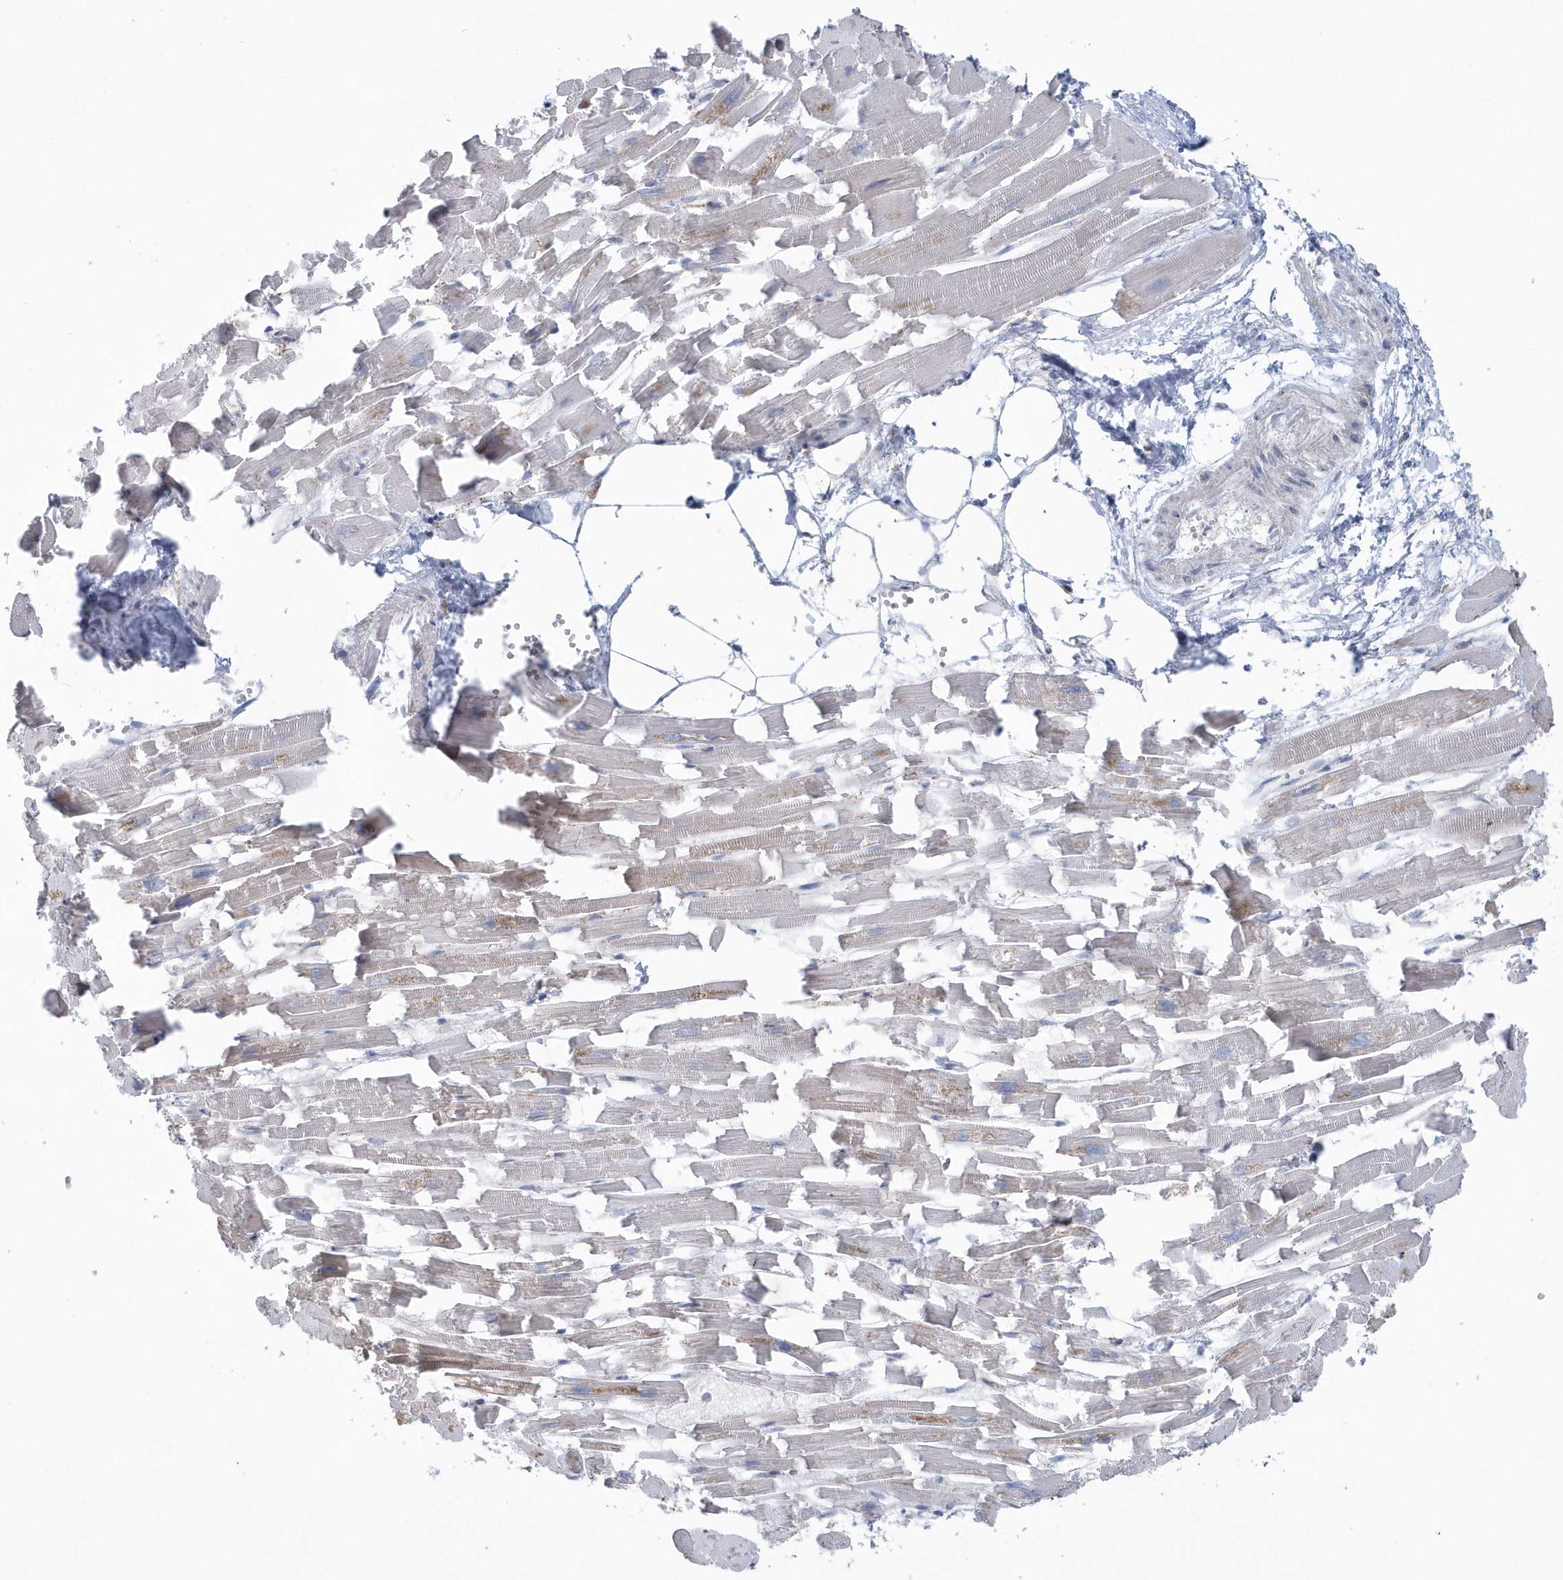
{"staining": {"intensity": "weak", "quantity": "<25%", "location": "cytoplasmic/membranous"}, "tissue": "heart muscle", "cell_type": "Cardiomyocytes", "image_type": "normal", "snomed": [{"axis": "morphology", "description": "Normal tissue, NOS"}, {"axis": "topography", "description": "Heart"}], "caption": "Immunohistochemical staining of normal human heart muscle demonstrates no significant staining in cardiomyocytes.", "gene": "SPATA18", "patient": {"sex": "female", "age": 64}}